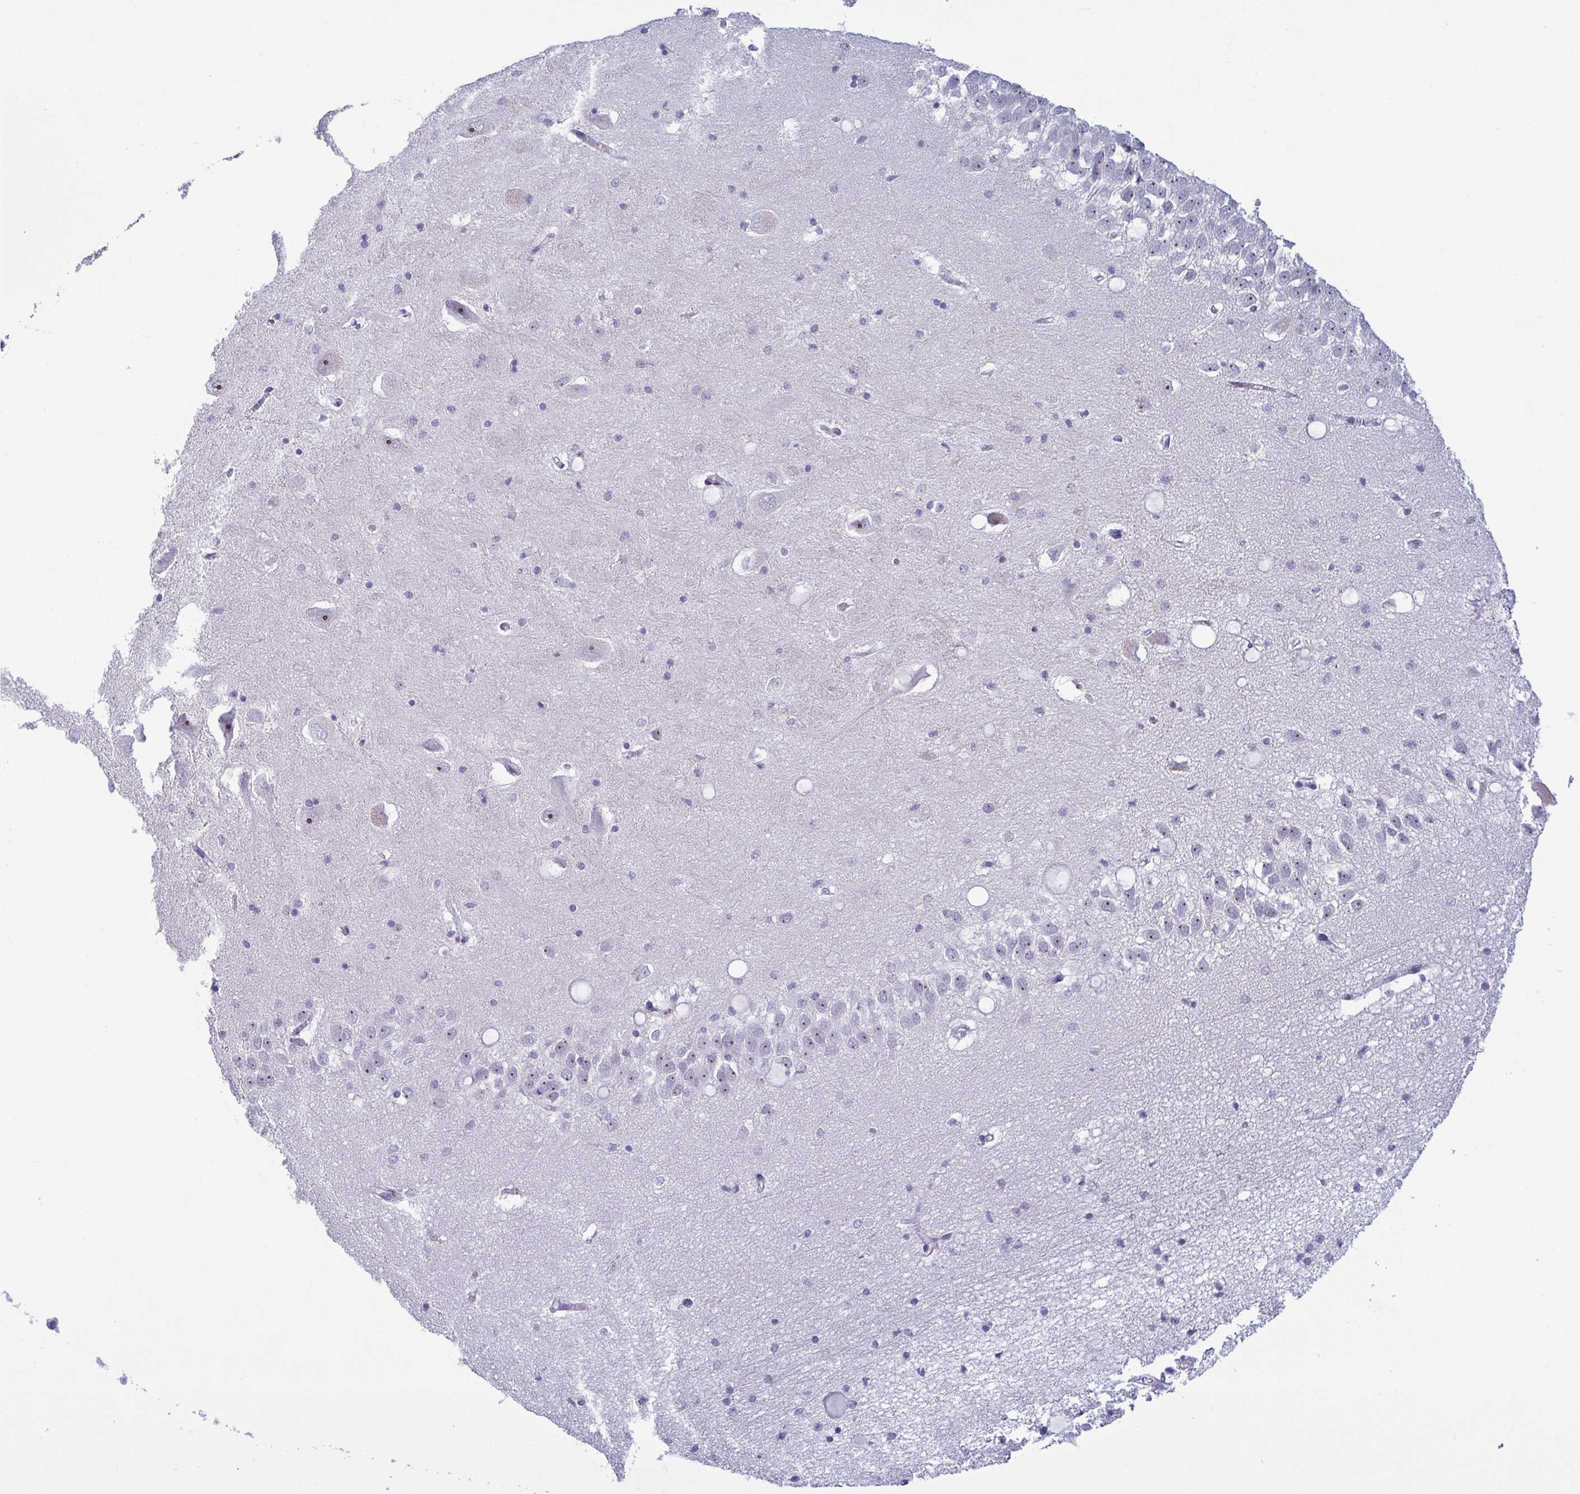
{"staining": {"intensity": "negative", "quantity": "none", "location": "none"}, "tissue": "hippocampus", "cell_type": "Glial cells", "image_type": "normal", "snomed": [{"axis": "morphology", "description": "Normal tissue, NOS"}, {"axis": "topography", "description": "Hippocampus"}], "caption": "Immunohistochemistry photomicrograph of normal hippocampus stained for a protein (brown), which exhibits no staining in glial cells. (DAB IHC visualized using brightfield microscopy, high magnification).", "gene": "BZW1", "patient": {"sex": "male", "age": 58}}